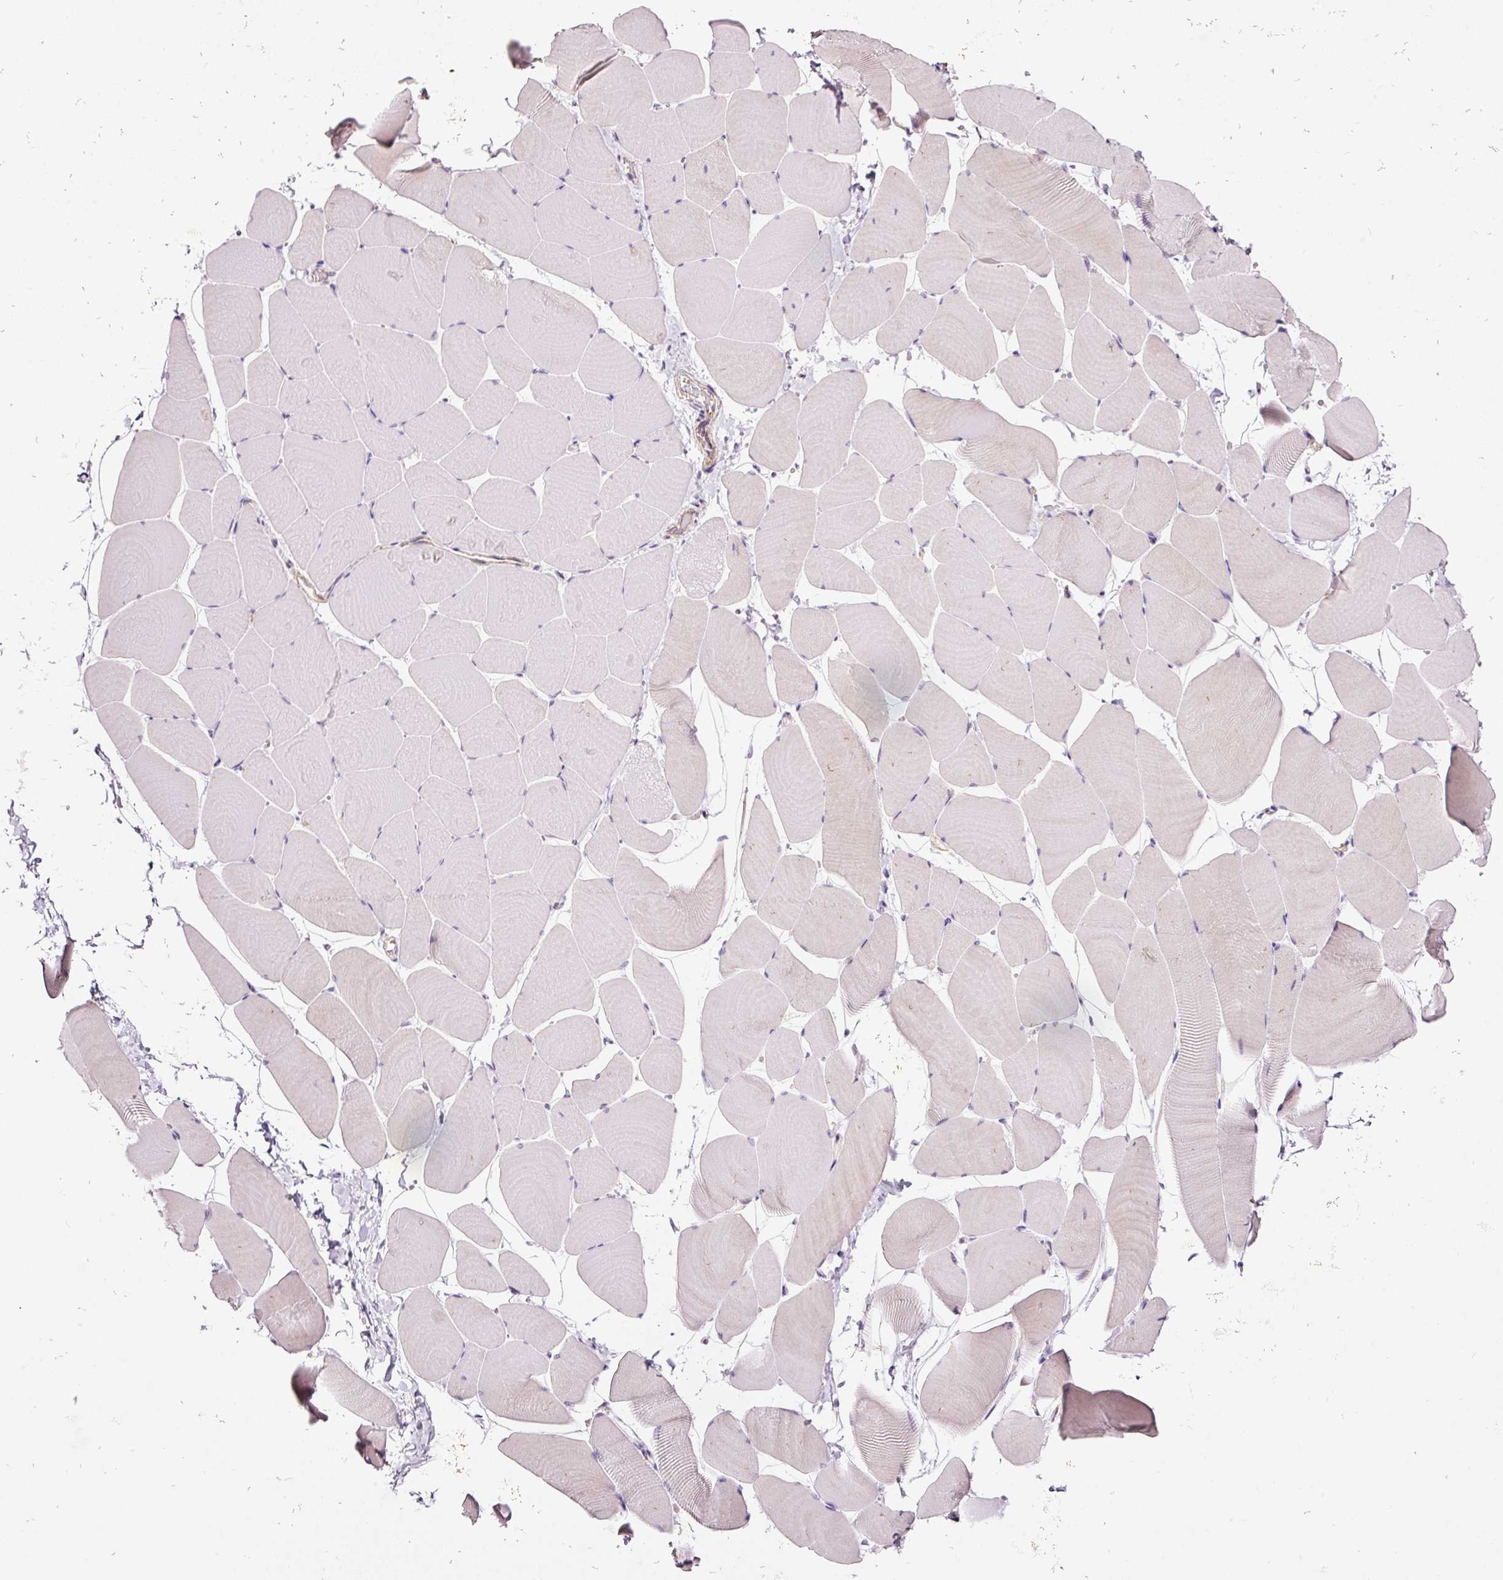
{"staining": {"intensity": "negative", "quantity": "none", "location": "none"}, "tissue": "skeletal muscle", "cell_type": "Myocytes", "image_type": "normal", "snomed": [{"axis": "morphology", "description": "Normal tissue, NOS"}, {"axis": "topography", "description": "Skeletal muscle"}], "caption": "The histopathology image displays no significant staining in myocytes of skeletal muscle. Nuclei are stained in blue.", "gene": "ABCB4", "patient": {"sex": "male", "age": 25}}